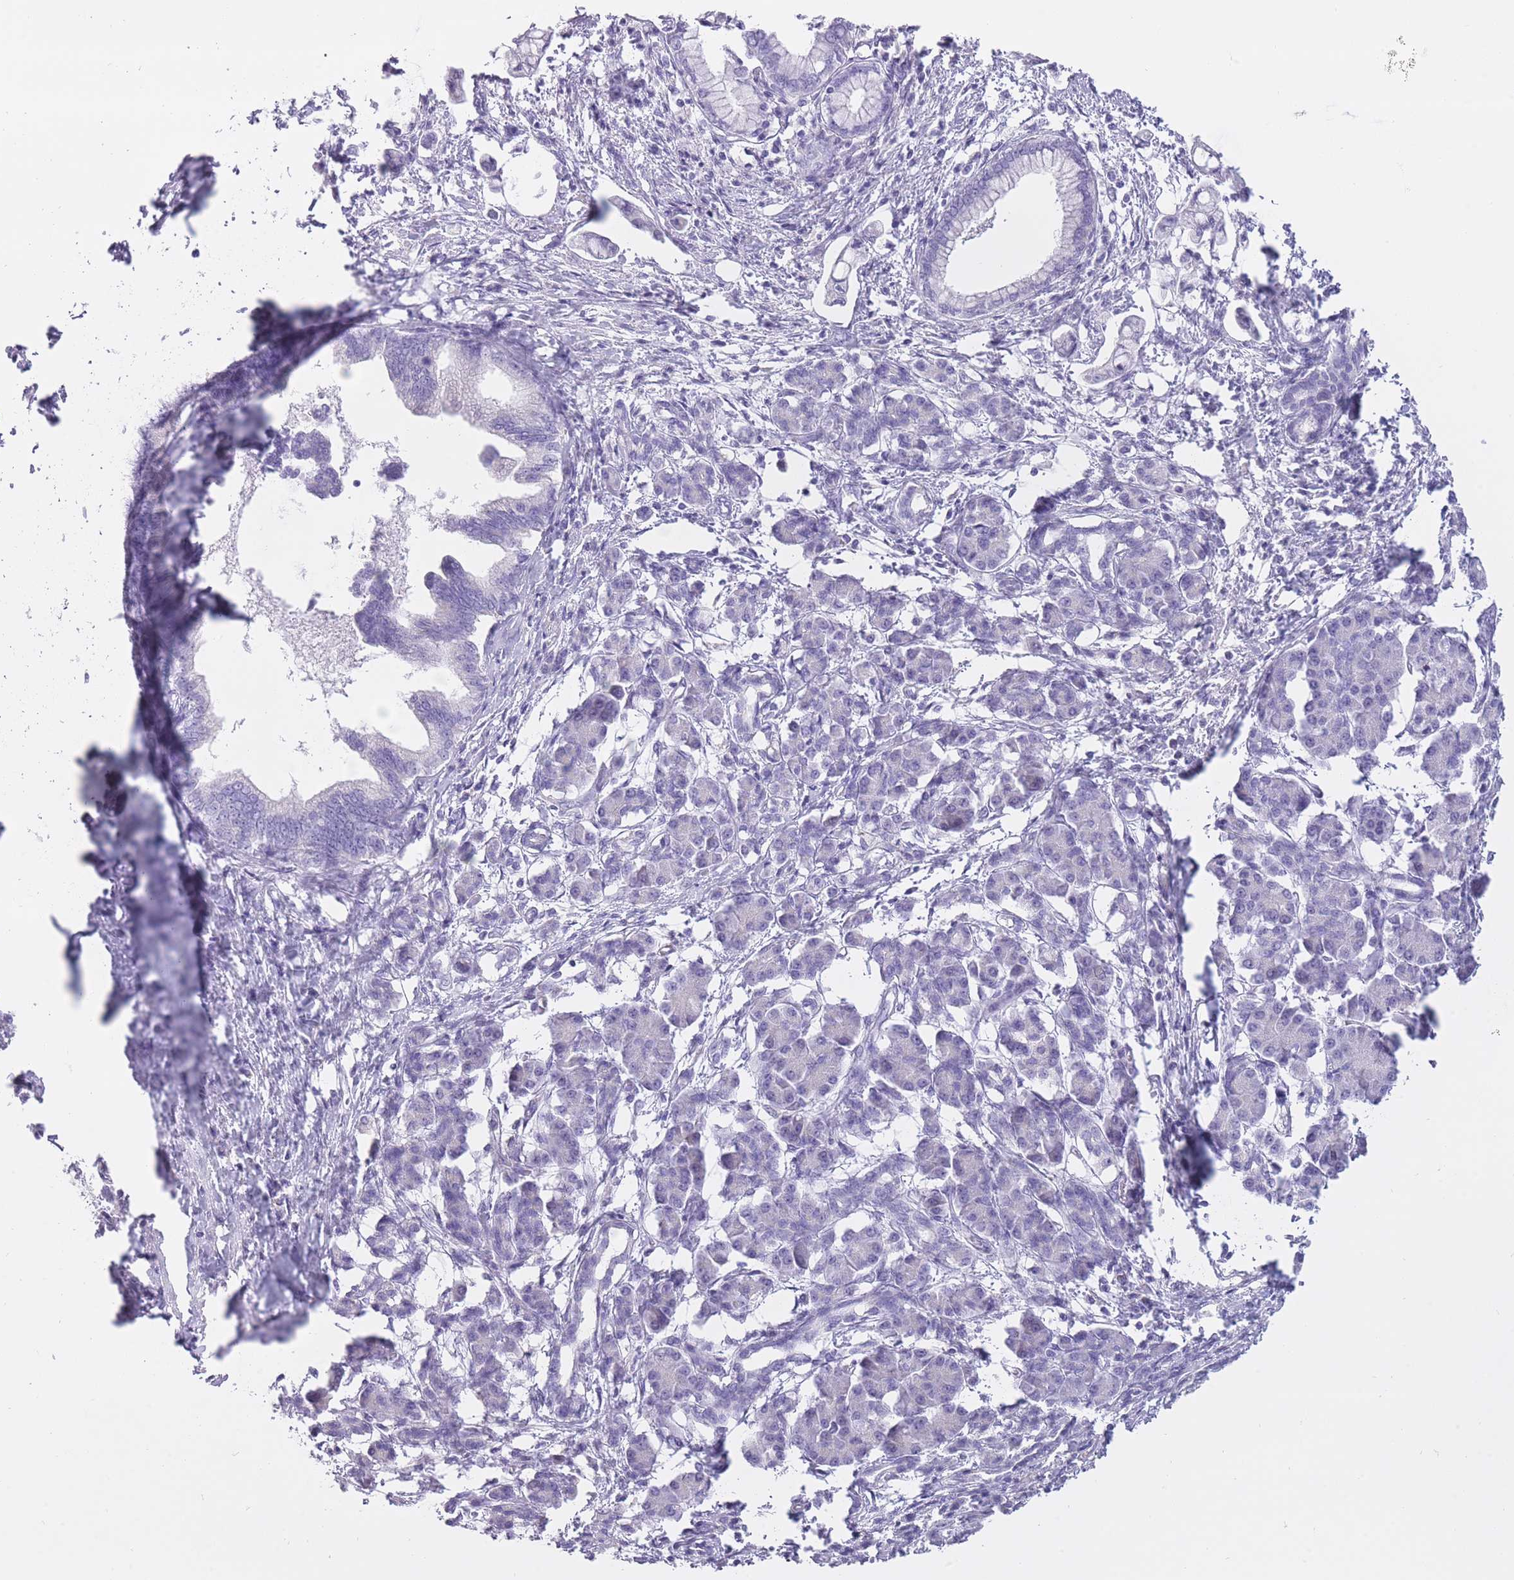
{"staining": {"intensity": "negative", "quantity": "none", "location": "none"}, "tissue": "pancreatic cancer", "cell_type": "Tumor cells", "image_type": "cancer", "snomed": [{"axis": "morphology", "description": "Adenocarcinoma, NOS"}, {"axis": "topography", "description": "Pancreas"}], "caption": "This is an immunohistochemistry photomicrograph of pancreatic cancer (adenocarcinoma). There is no expression in tumor cells.", "gene": "BDKRB2", "patient": {"sex": "female", "age": 55}}